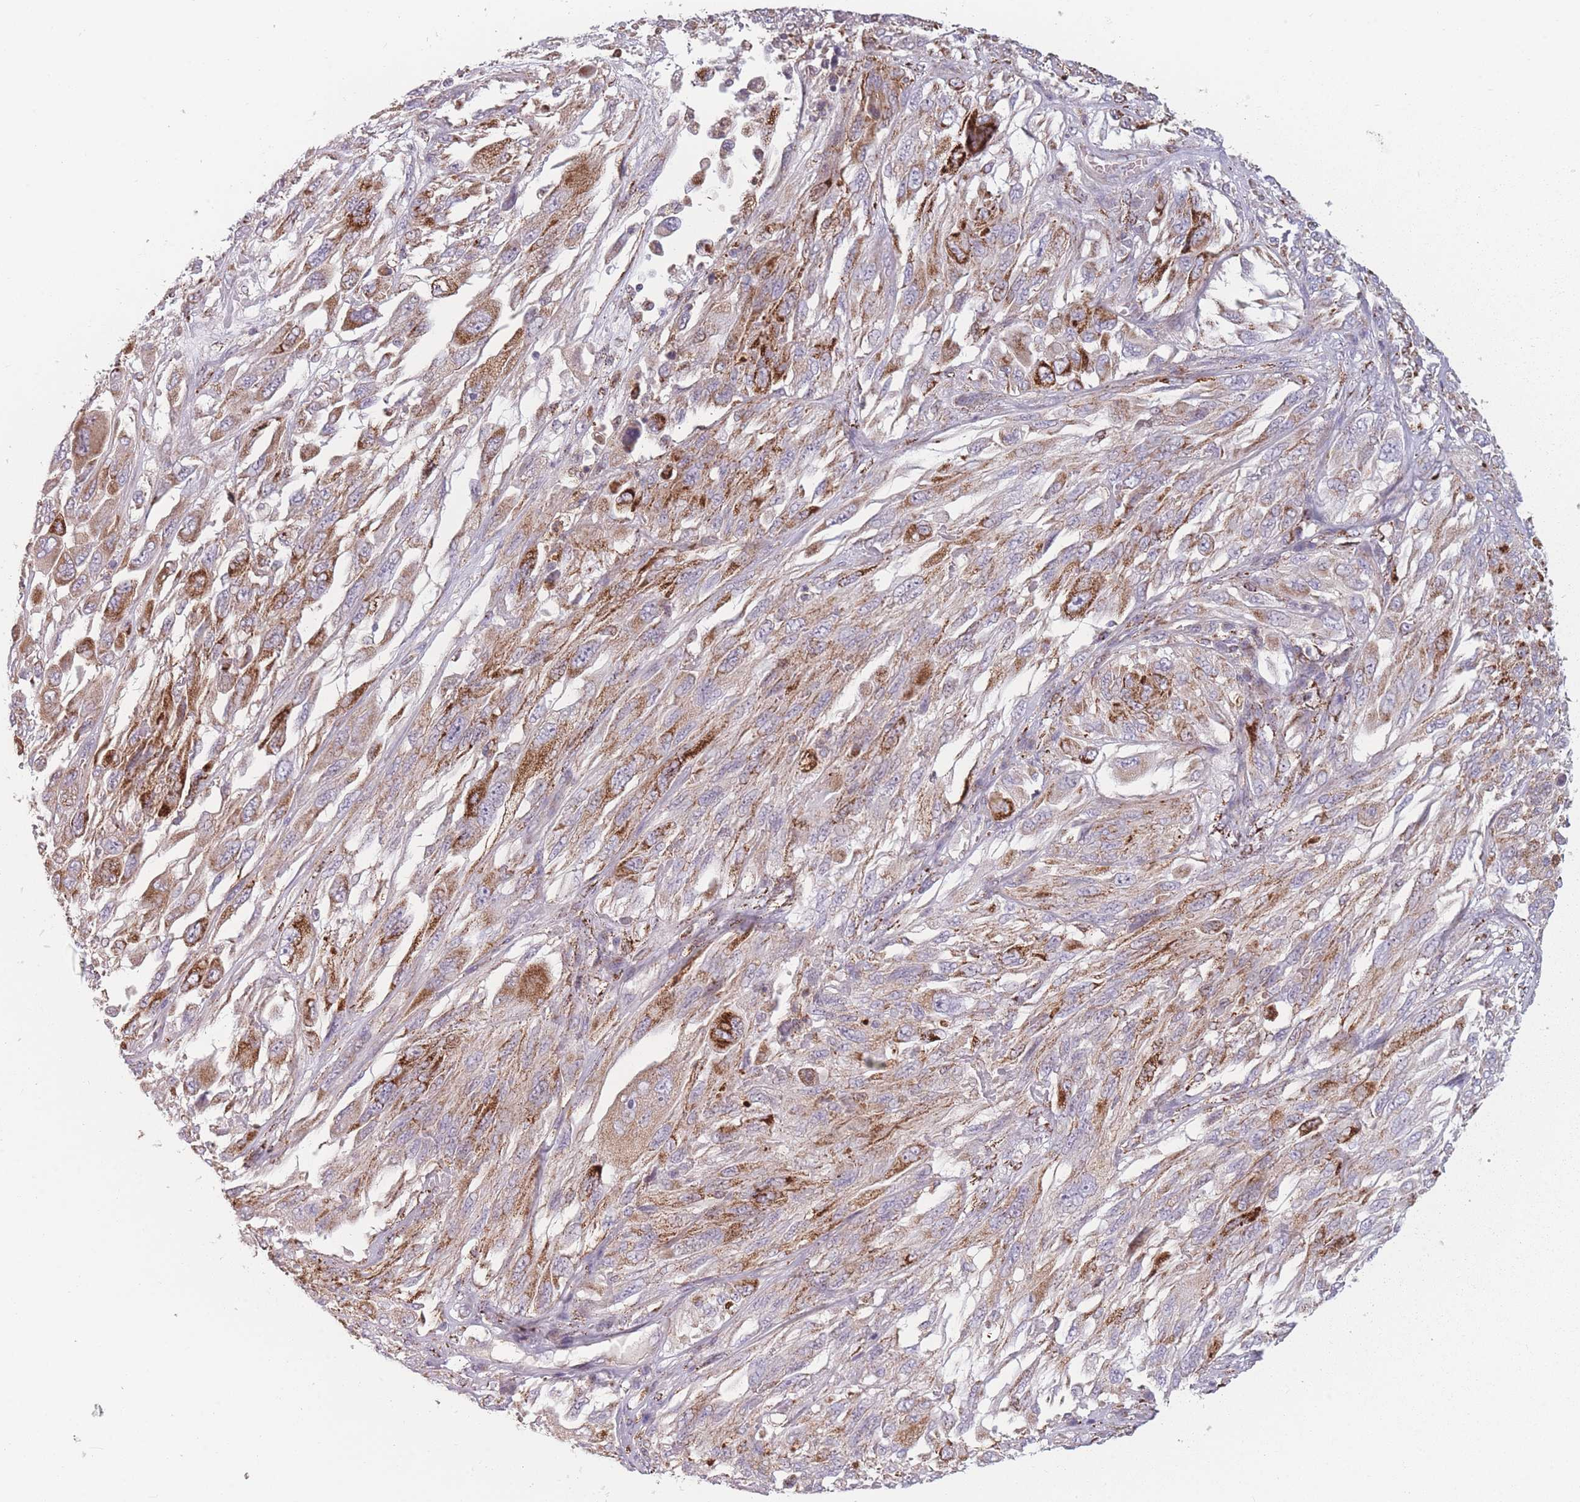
{"staining": {"intensity": "moderate", "quantity": "25%-75%", "location": "cytoplasmic/membranous"}, "tissue": "melanoma", "cell_type": "Tumor cells", "image_type": "cancer", "snomed": [{"axis": "morphology", "description": "Malignant melanoma, NOS"}, {"axis": "topography", "description": "Skin"}], "caption": "This is a histology image of immunohistochemistry staining of melanoma, which shows moderate positivity in the cytoplasmic/membranous of tumor cells.", "gene": "PEX11B", "patient": {"sex": "female", "age": 91}}